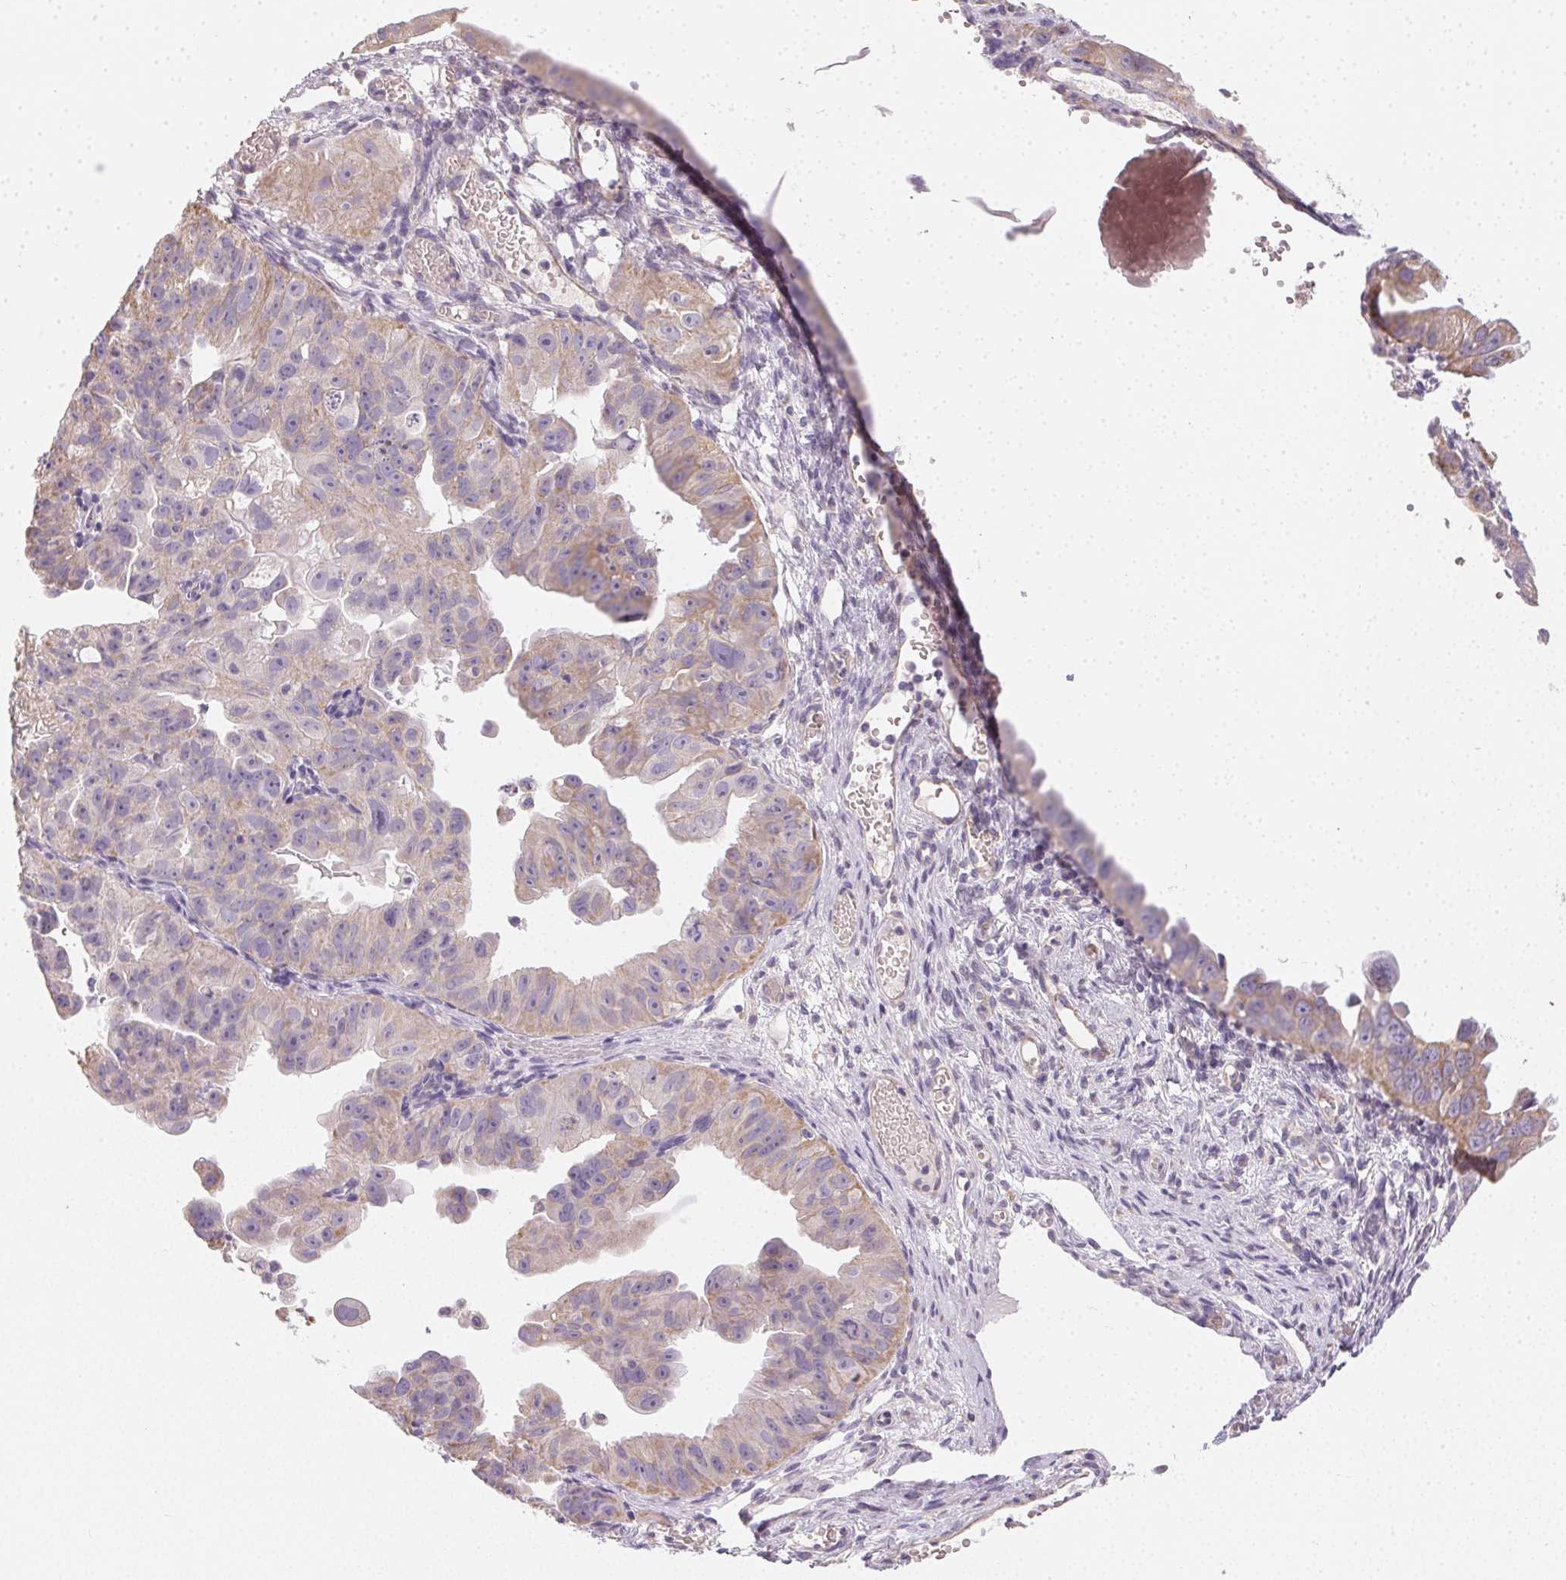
{"staining": {"intensity": "weak", "quantity": "<25%", "location": "cytoplasmic/membranous"}, "tissue": "ovarian cancer", "cell_type": "Tumor cells", "image_type": "cancer", "snomed": [{"axis": "morphology", "description": "Carcinoma, endometroid"}, {"axis": "topography", "description": "Ovary"}], "caption": "DAB immunohistochemical staining of endometroid carcinoma (ovarian) exhibits no significant expression in tumor cells.", "gene": "SMYD1", "patient": {"sex": "female", "age": 85}}